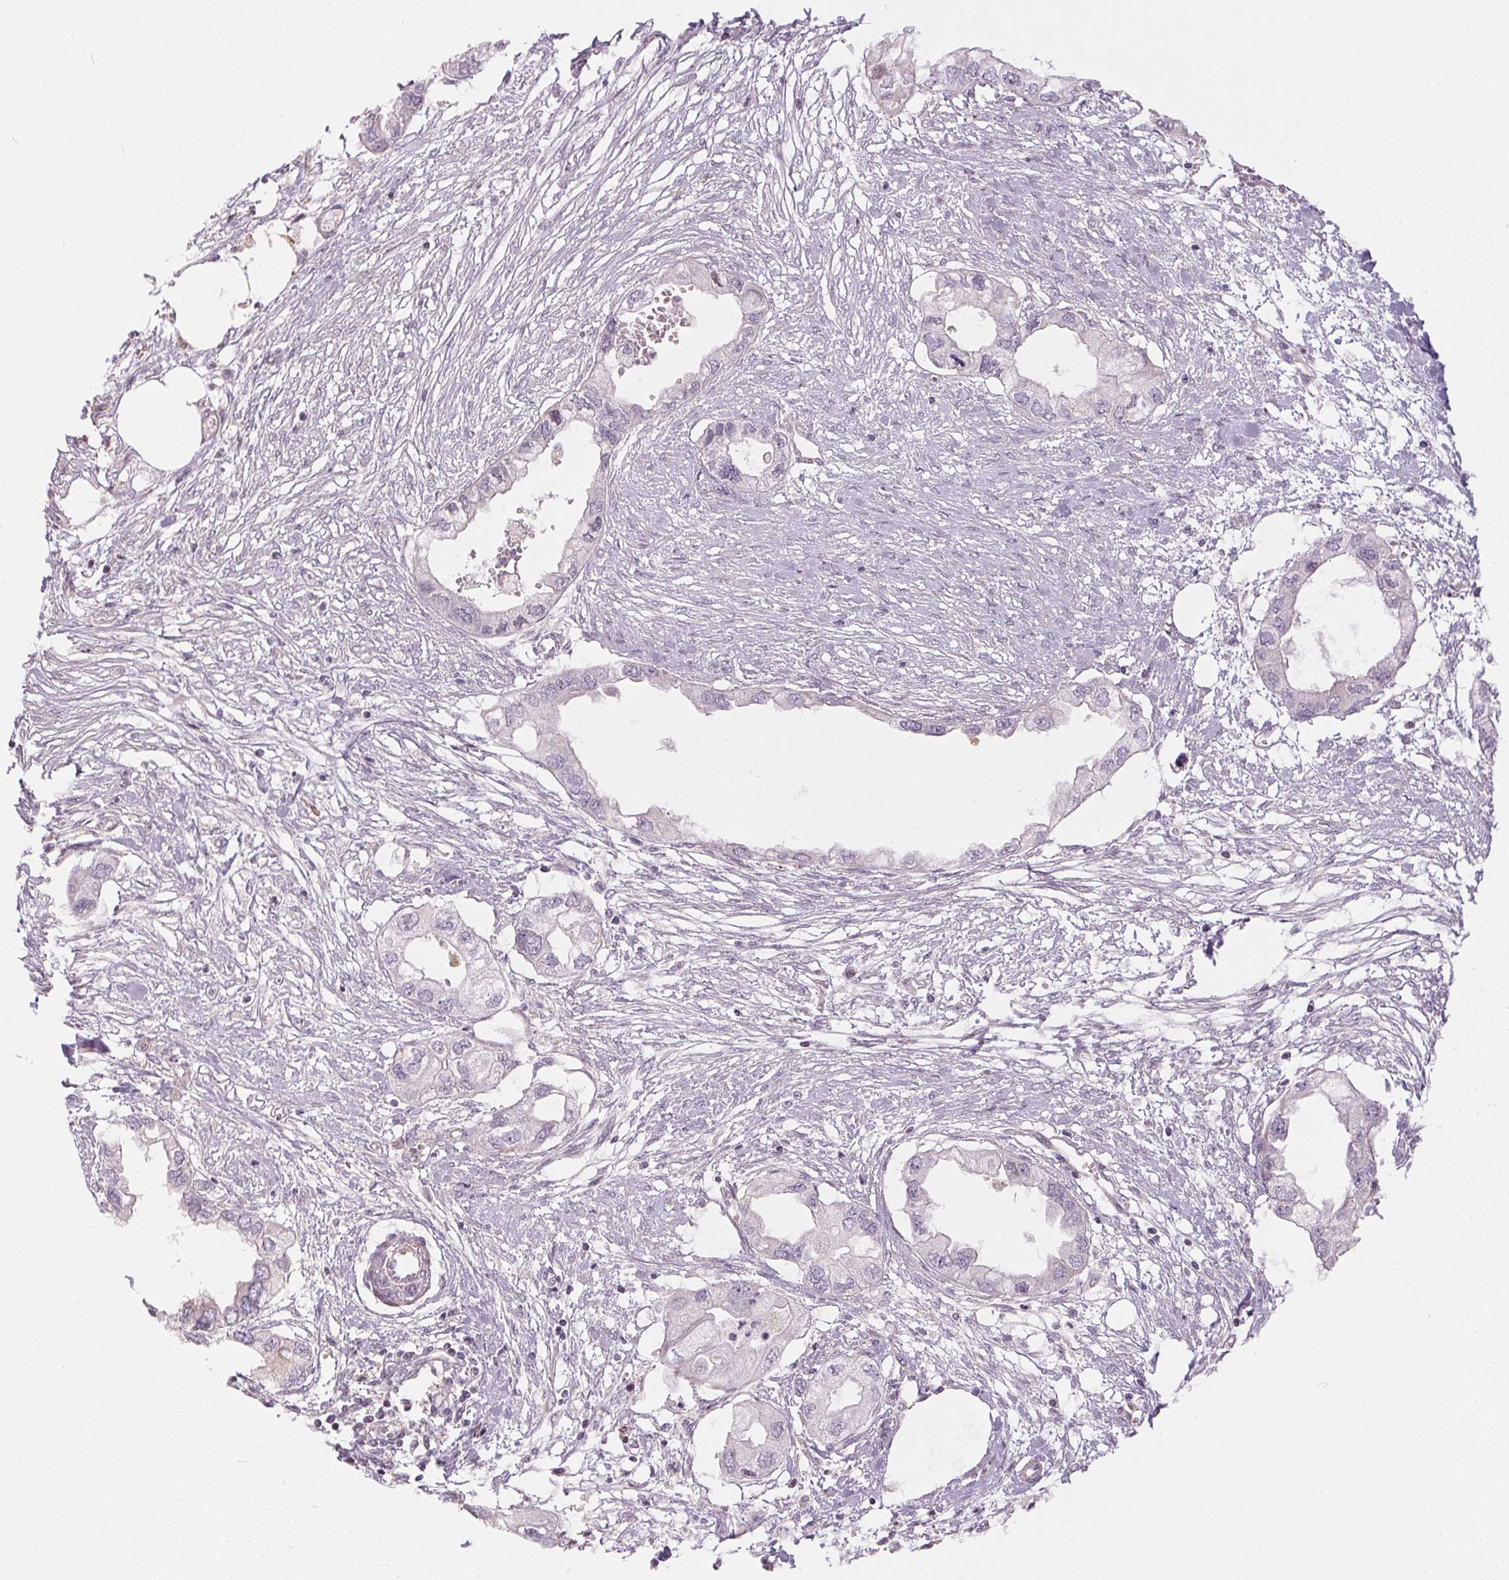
{"staining": {"intensity": "negative", "quantity": "none", "location": "none"}, "tissue": "endometrial cancer", "cell_type": "Tumor cells", "image_type": "cancer", "snomed": [{"axis": "morphology", "description": "Adenocarcinoma, NOS"}, {"axis": "morphology", "description": "Adenocarcinoma, metastatic, NOS"}, {"axis": "topography", "description": "Adipose tissue"}, {"axis": "topography", "description": "Endometrium"}], "caption": "DAB (3,3'-diaminobenzidine) immunohistochemical staining of metastatic adenocarcinoma (endometrial) displays no significant staining in tumor cells. (DAB (3,3'-diaminobenzidine) IHC with hematoxylin counter stain).", "gene": "UNC13B", "patient": {"sex": "female", "age": 67}}